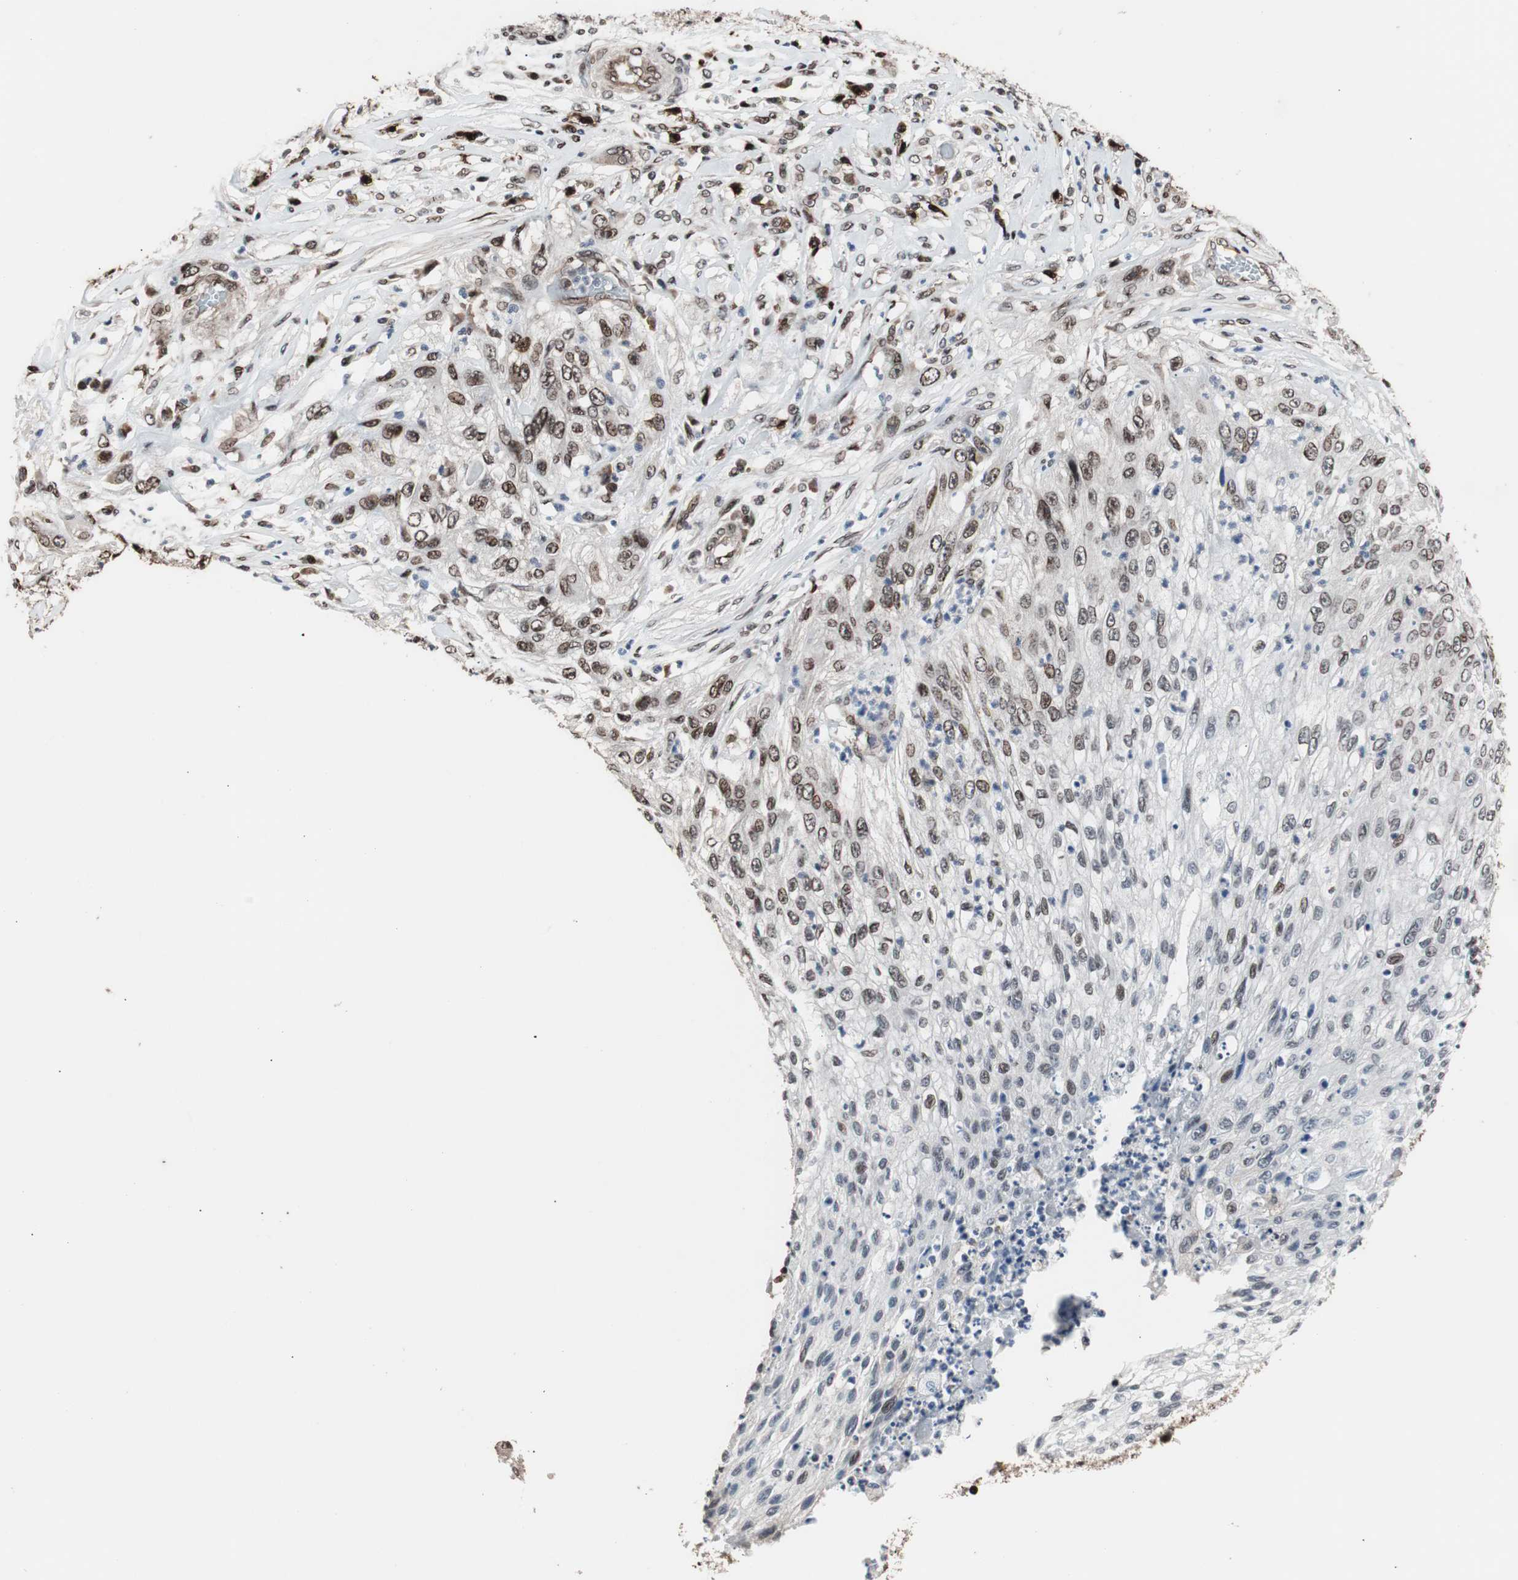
{"staining": {"intensity": "moderate", "quantity": "25%-75%", "location": "nuclear"}, "tissue": "lung cancer", "cell_type": "Tumor cells", "image_type": "cancer", "snomed": [{"axis": "morphology", "description": "Inflammation, NOS"}, {"axis": "morphology", "description": "Squamous cell carcinoma, NOS"}, {"axis": "topography", "description": "Lymph node"}, {"axis": "topography", "description": "Soft tissue"}, {"axis": "topography", "description": "Lung"}], "caption": "Moderate nuclear staining is identified in about 25%-75% of tumor cells in lung squamous cell carcinoma. (Brightfield microscopy of DAB IHC at high magnification).", "gene": "POGZ", "patient": {"sex": "male", "age": 66}}